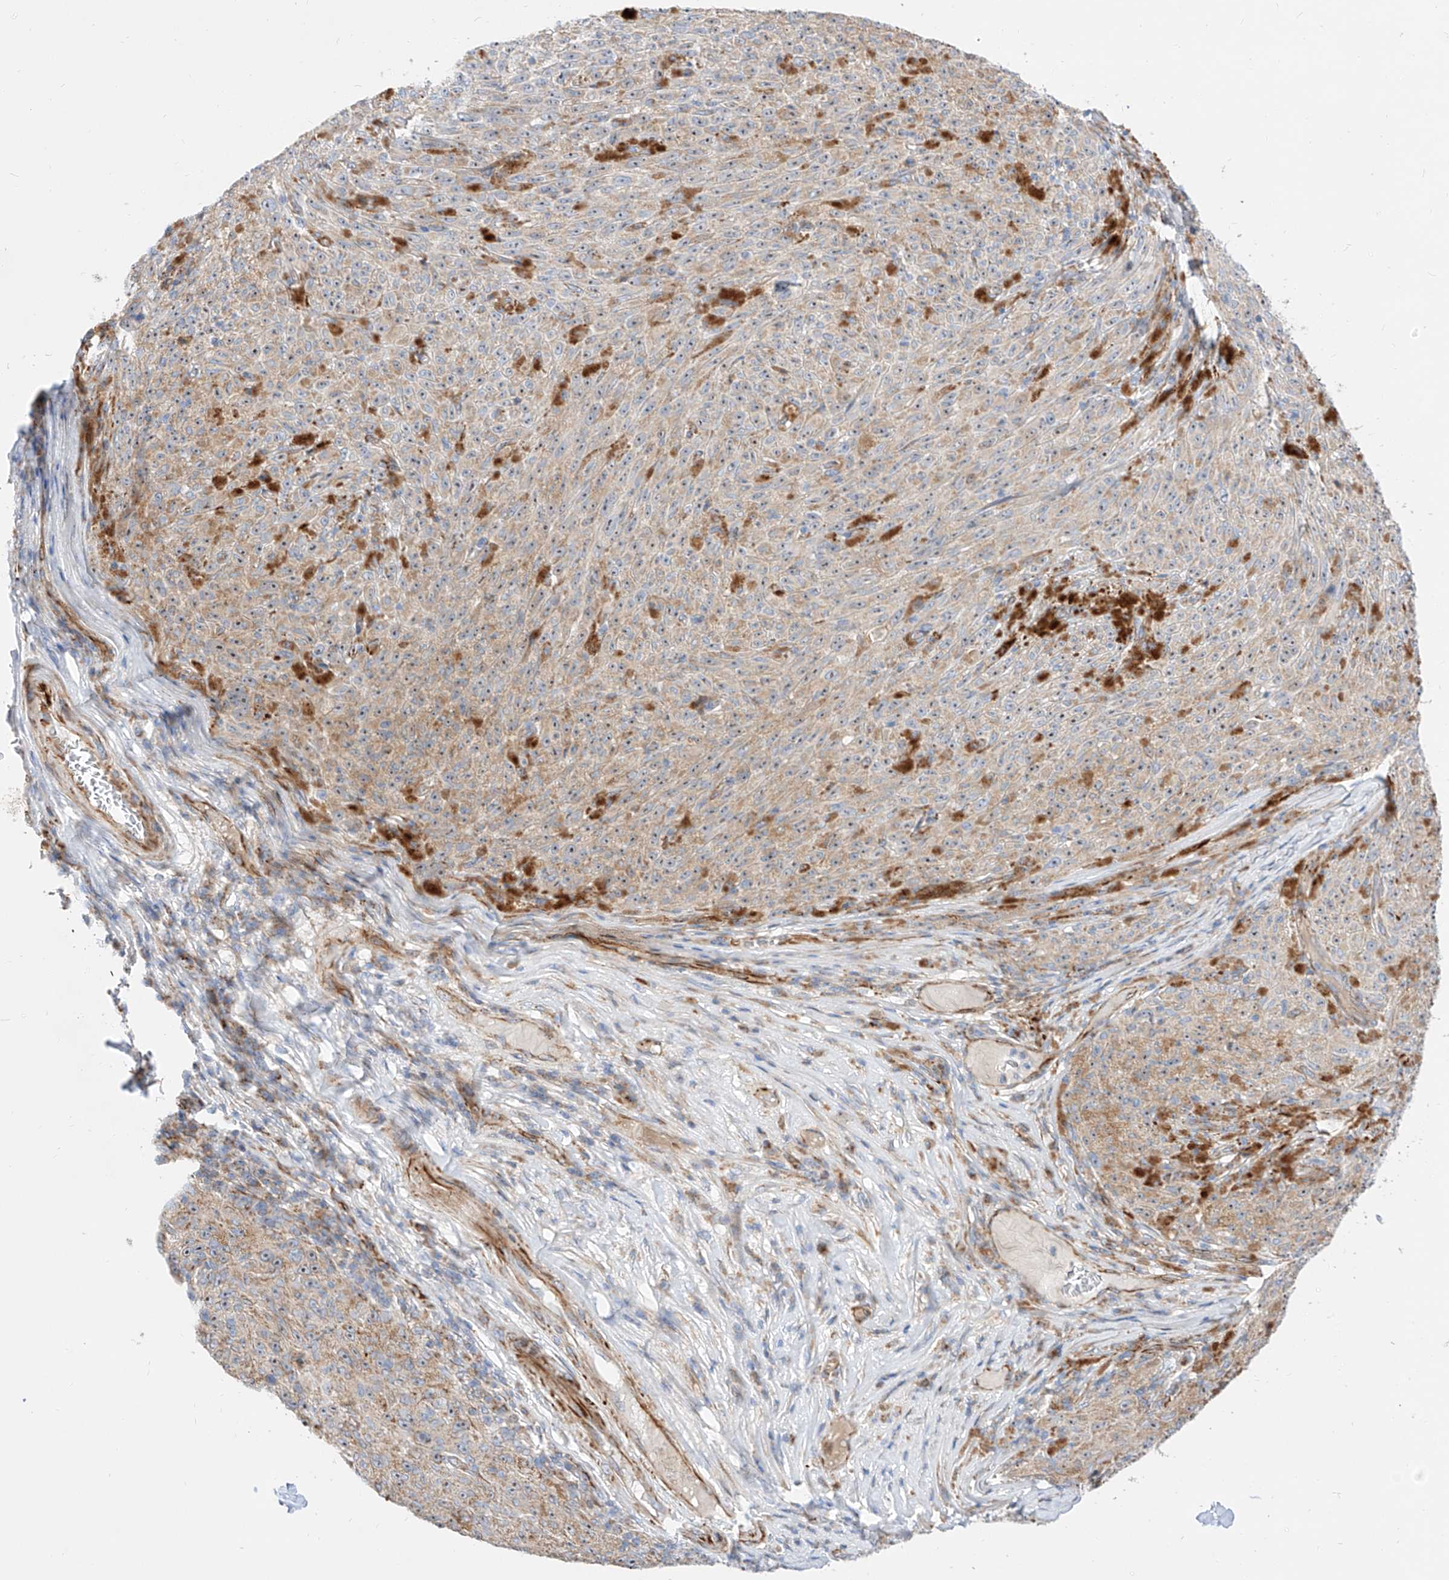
{"staining": {"intensity": "weak", "quantity": ">75%", "location": "cytoplasmic/membranous"}, "tissue": "melanoma", "cell_type": "Tumor cells", "image_type": "cancer", "snomed": [{"axis": "morphology", "description": "Malignant melanoma, NOS"}, {"axis": "topography", "description": "Skin"}], "caption": "Approximately >75% of tumor cells in malignant melanoma demonstrate weak cytoplasmic/membranous protein expression as visualized by brown immunohistochemical staining.", "gene": "CST9", "patient": {"sex": "female", "age": 82}}